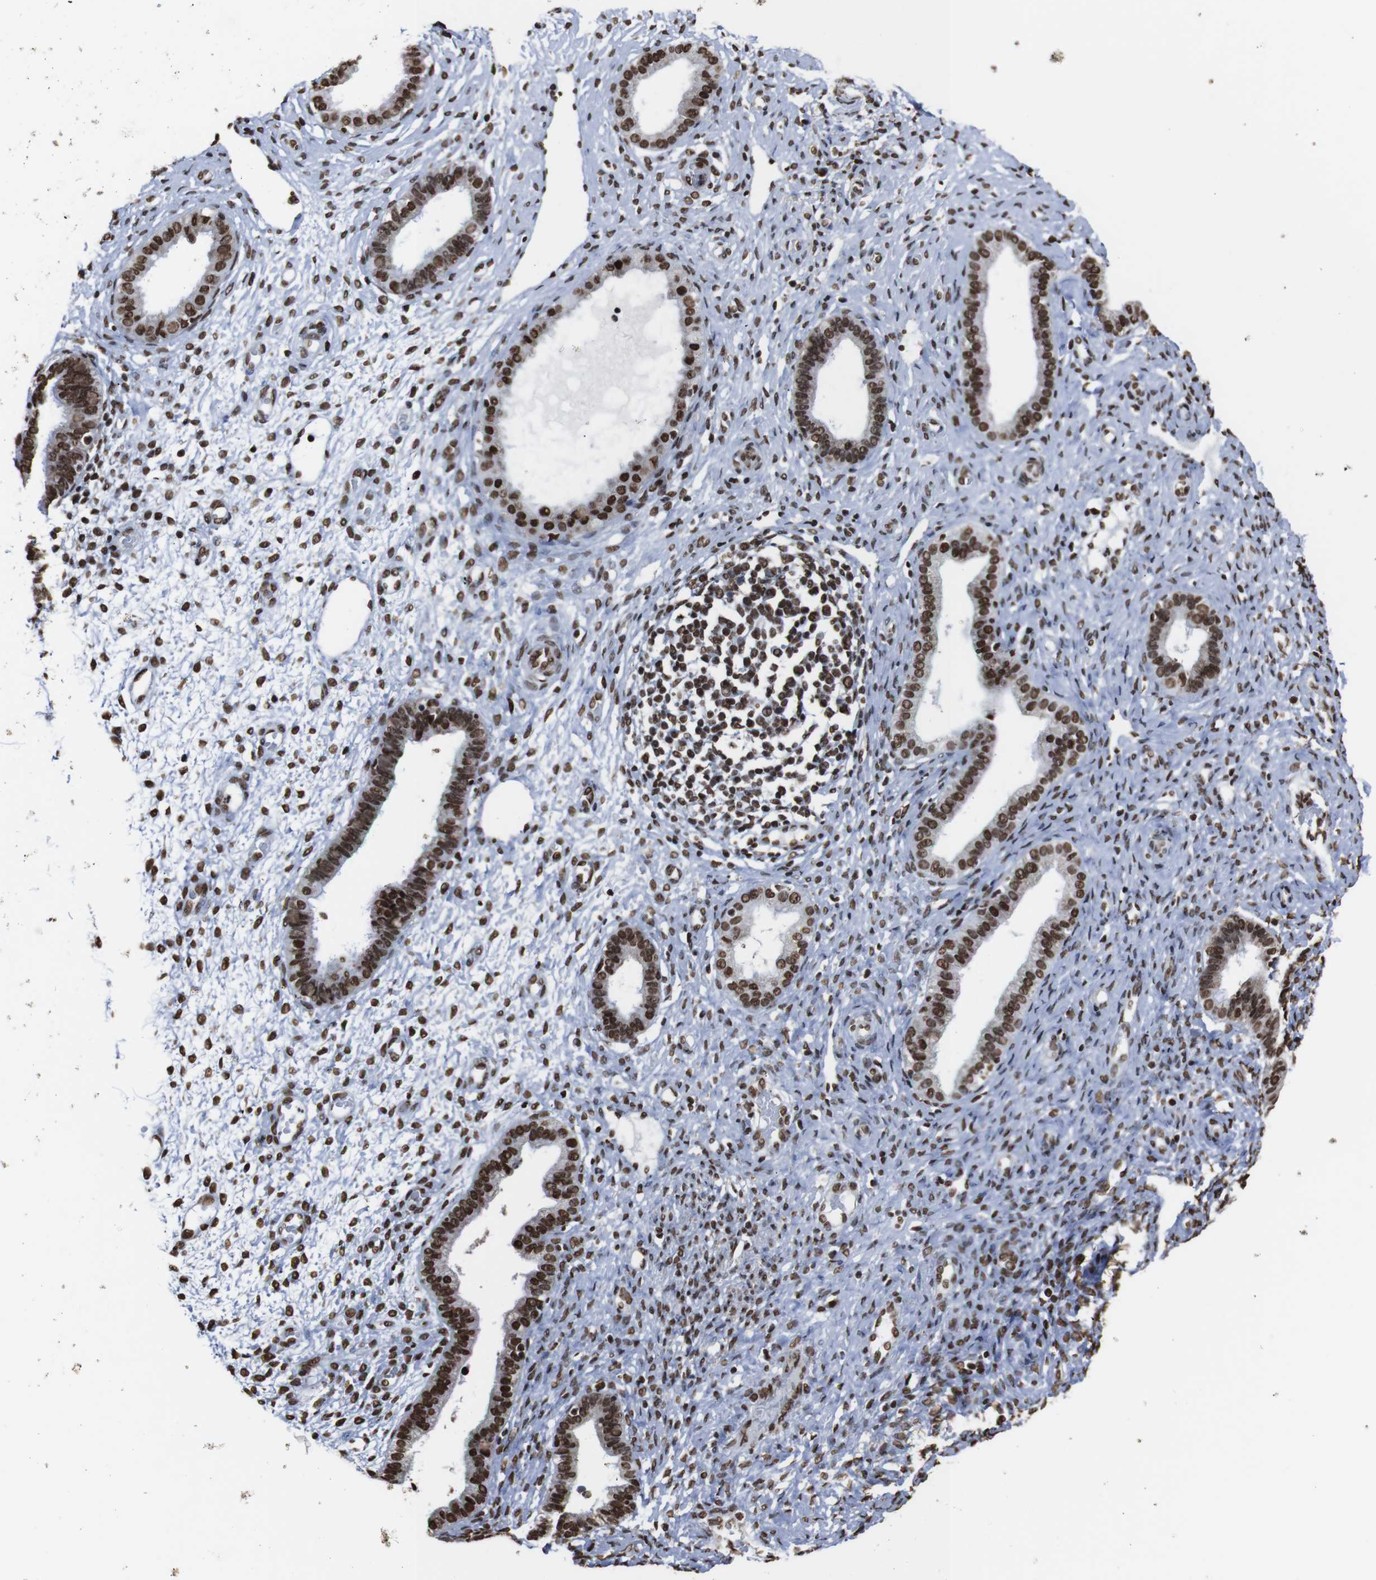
{"staining": {"intensity": "strong", "quantity": "25%-75%", "location": "nuclear"}, "tissue": "endometrium", "cell_type": "Cells in endometrial stroma", "image_type": "normal", "snomed": [{"axis": "morphology", "description": "Normal tissue, NOS"}, {"axis": "topography", "description": "Endometrium"}], "caption": "Normal endometrium demonstrates strong nuclear staining in approximately 25%-75% of cells in endometrial stroma Nuclei are stained in blue..", "gene": "ROMO1", "patient": {"sex": "female", "age": 61}}